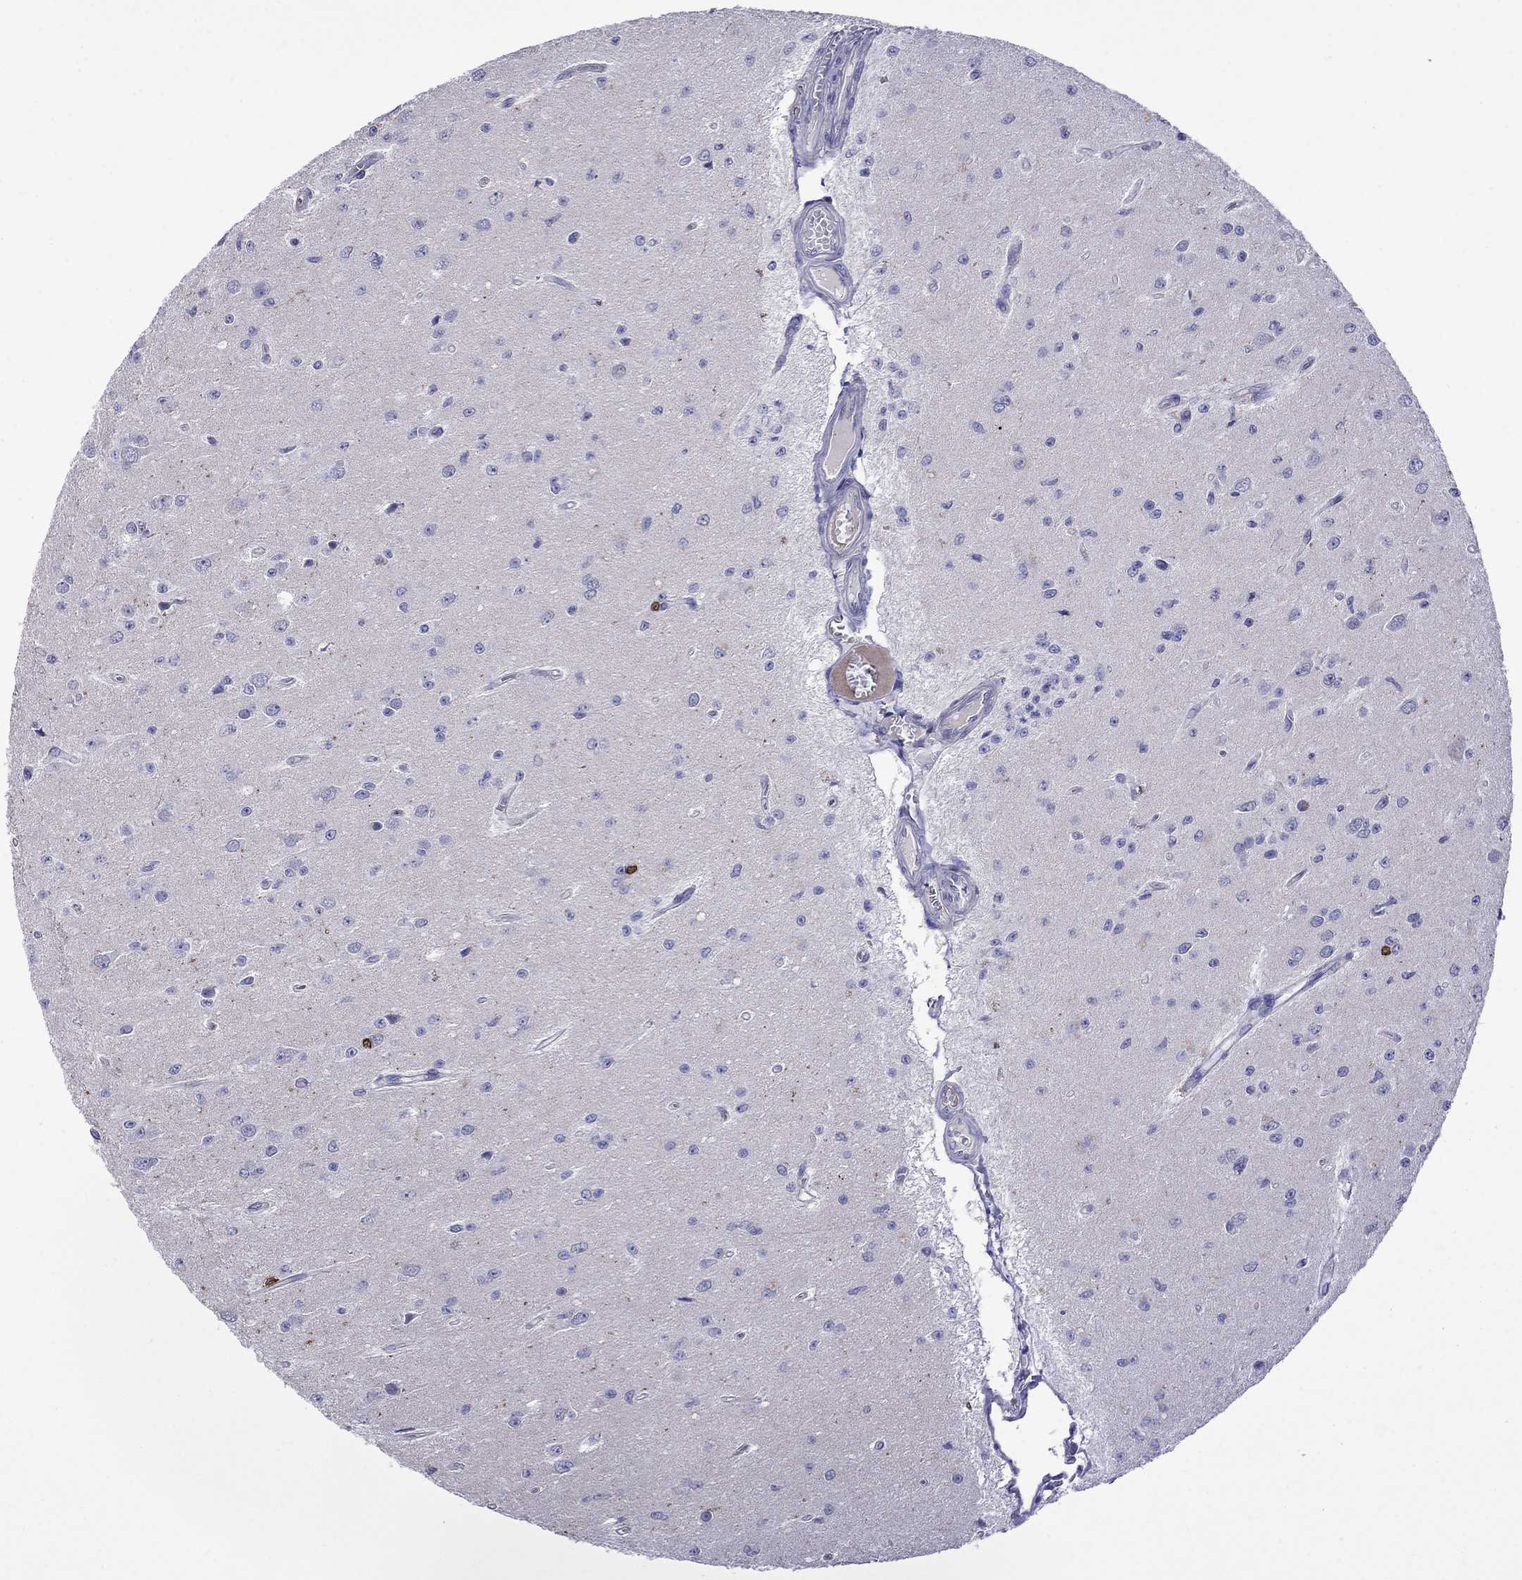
{"staining": {"intensity": "negative", "quantity": "none", "location": "none"}, "tissue": "glioma", "cell_type": "Tumor cells", "image_type": "cancer", "snomed": [{"axis": "morphology", "description": "Glioma, malignant, Low grade"}, {"axis": "topography", "description": "Brain"}], "caption": "An IHC photomicrograph of glioma is shown. There is no staining in tumor cells of glioma.", "gene": "STAR", "patient": {"sex": "female", "age": 45}}